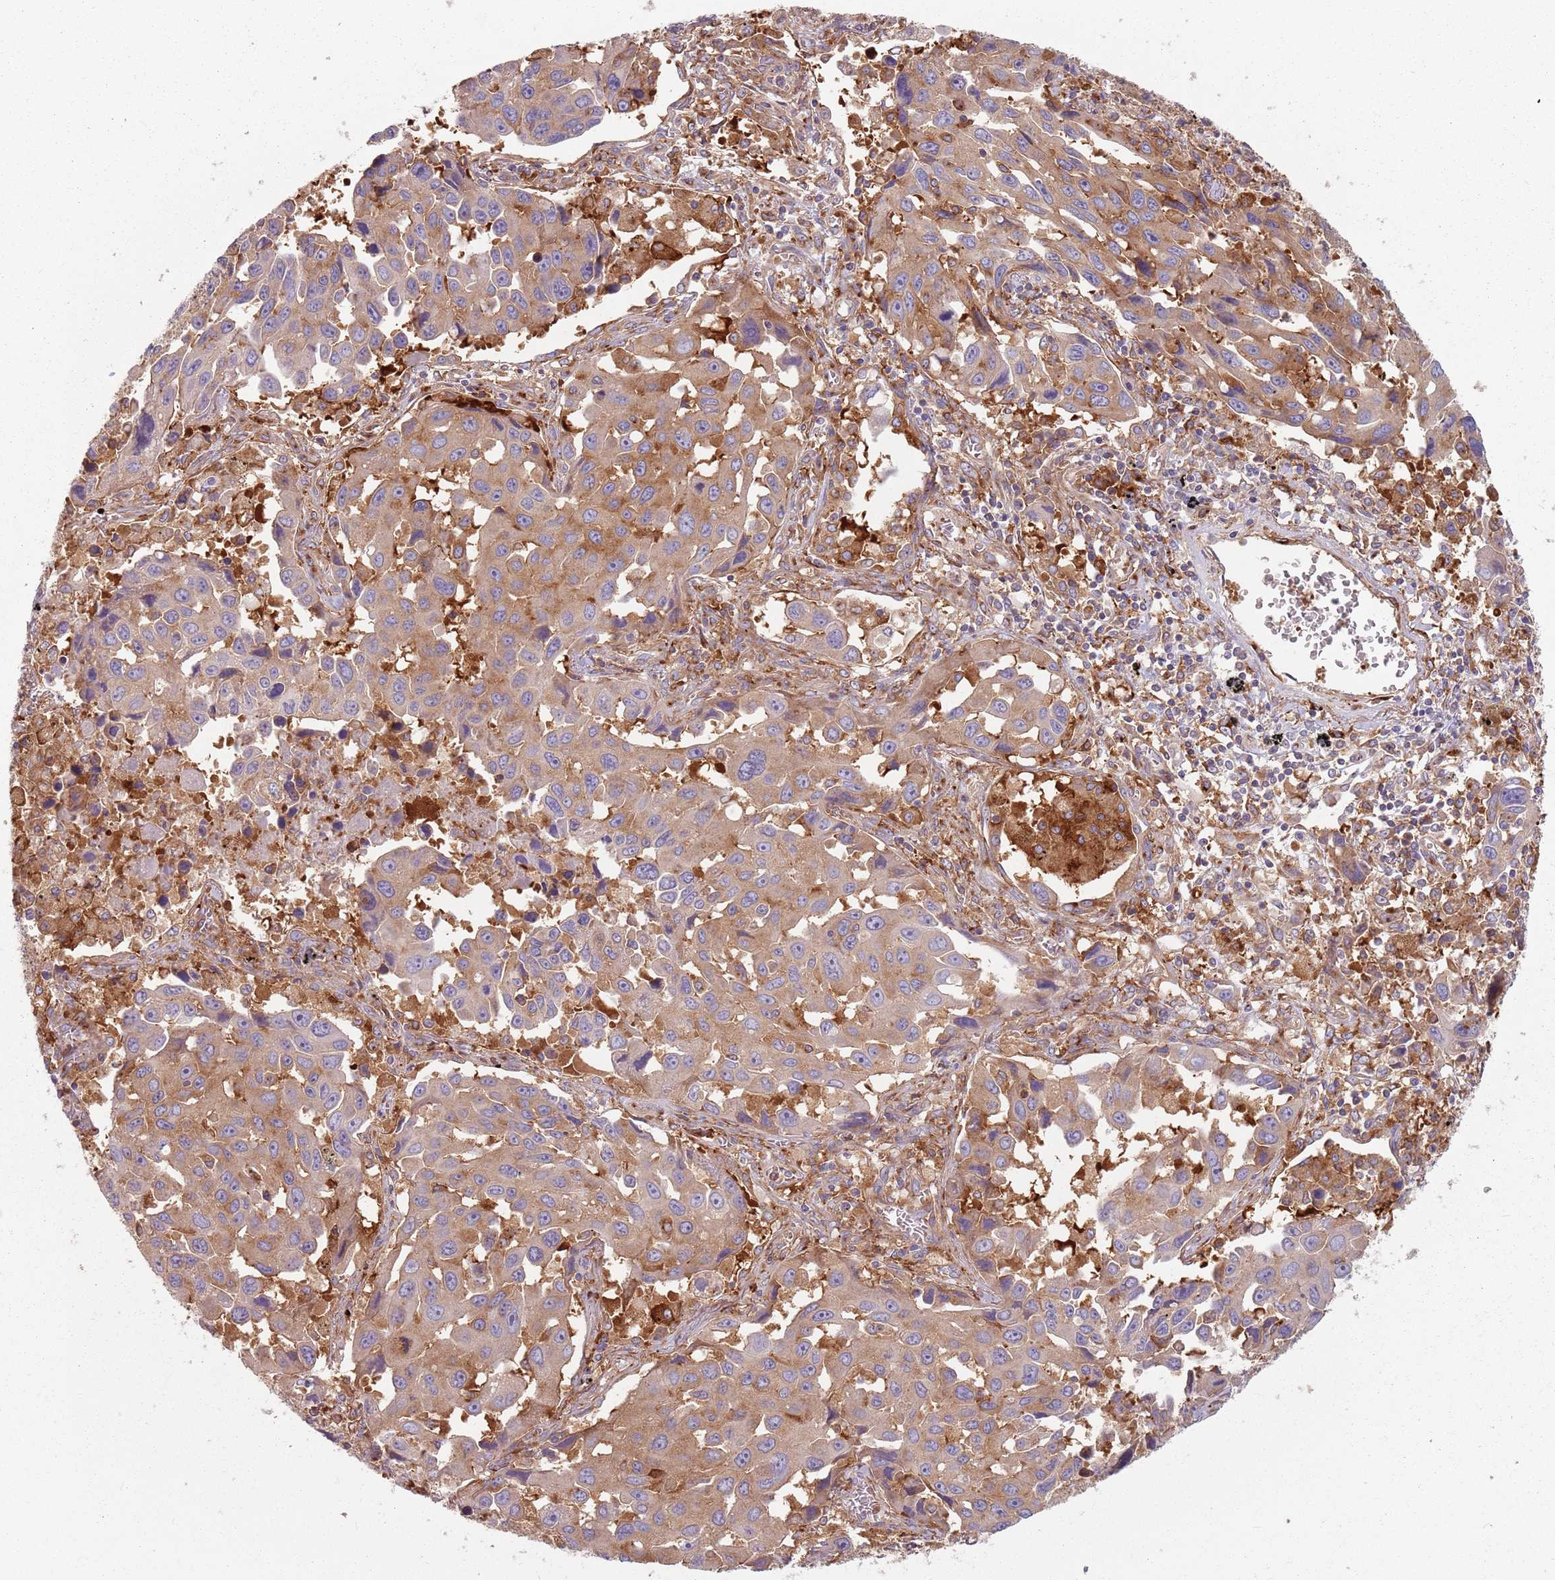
{"staining": {"intensity": "moderate", "quantity": ">75%", "location": "cytoplasmic/membranous"}, "tissue": "lung cancer", "cell_type": "Tumor cells", "image_type": "cancer", "snomed": [{"axis": "morphology", "description": "Adenocarcinoma, NOS"}, {"axis": "topography", "description": "Lung"}], "caption": "Moderate cytoplasmic/membranous positivity for a protein is seen in approximately >75% of tumor cells of lung cancer using immunohistochemistry (IHC).", "gene": "TPD52L2", "patient": {"sex": "male", "age": 66}}